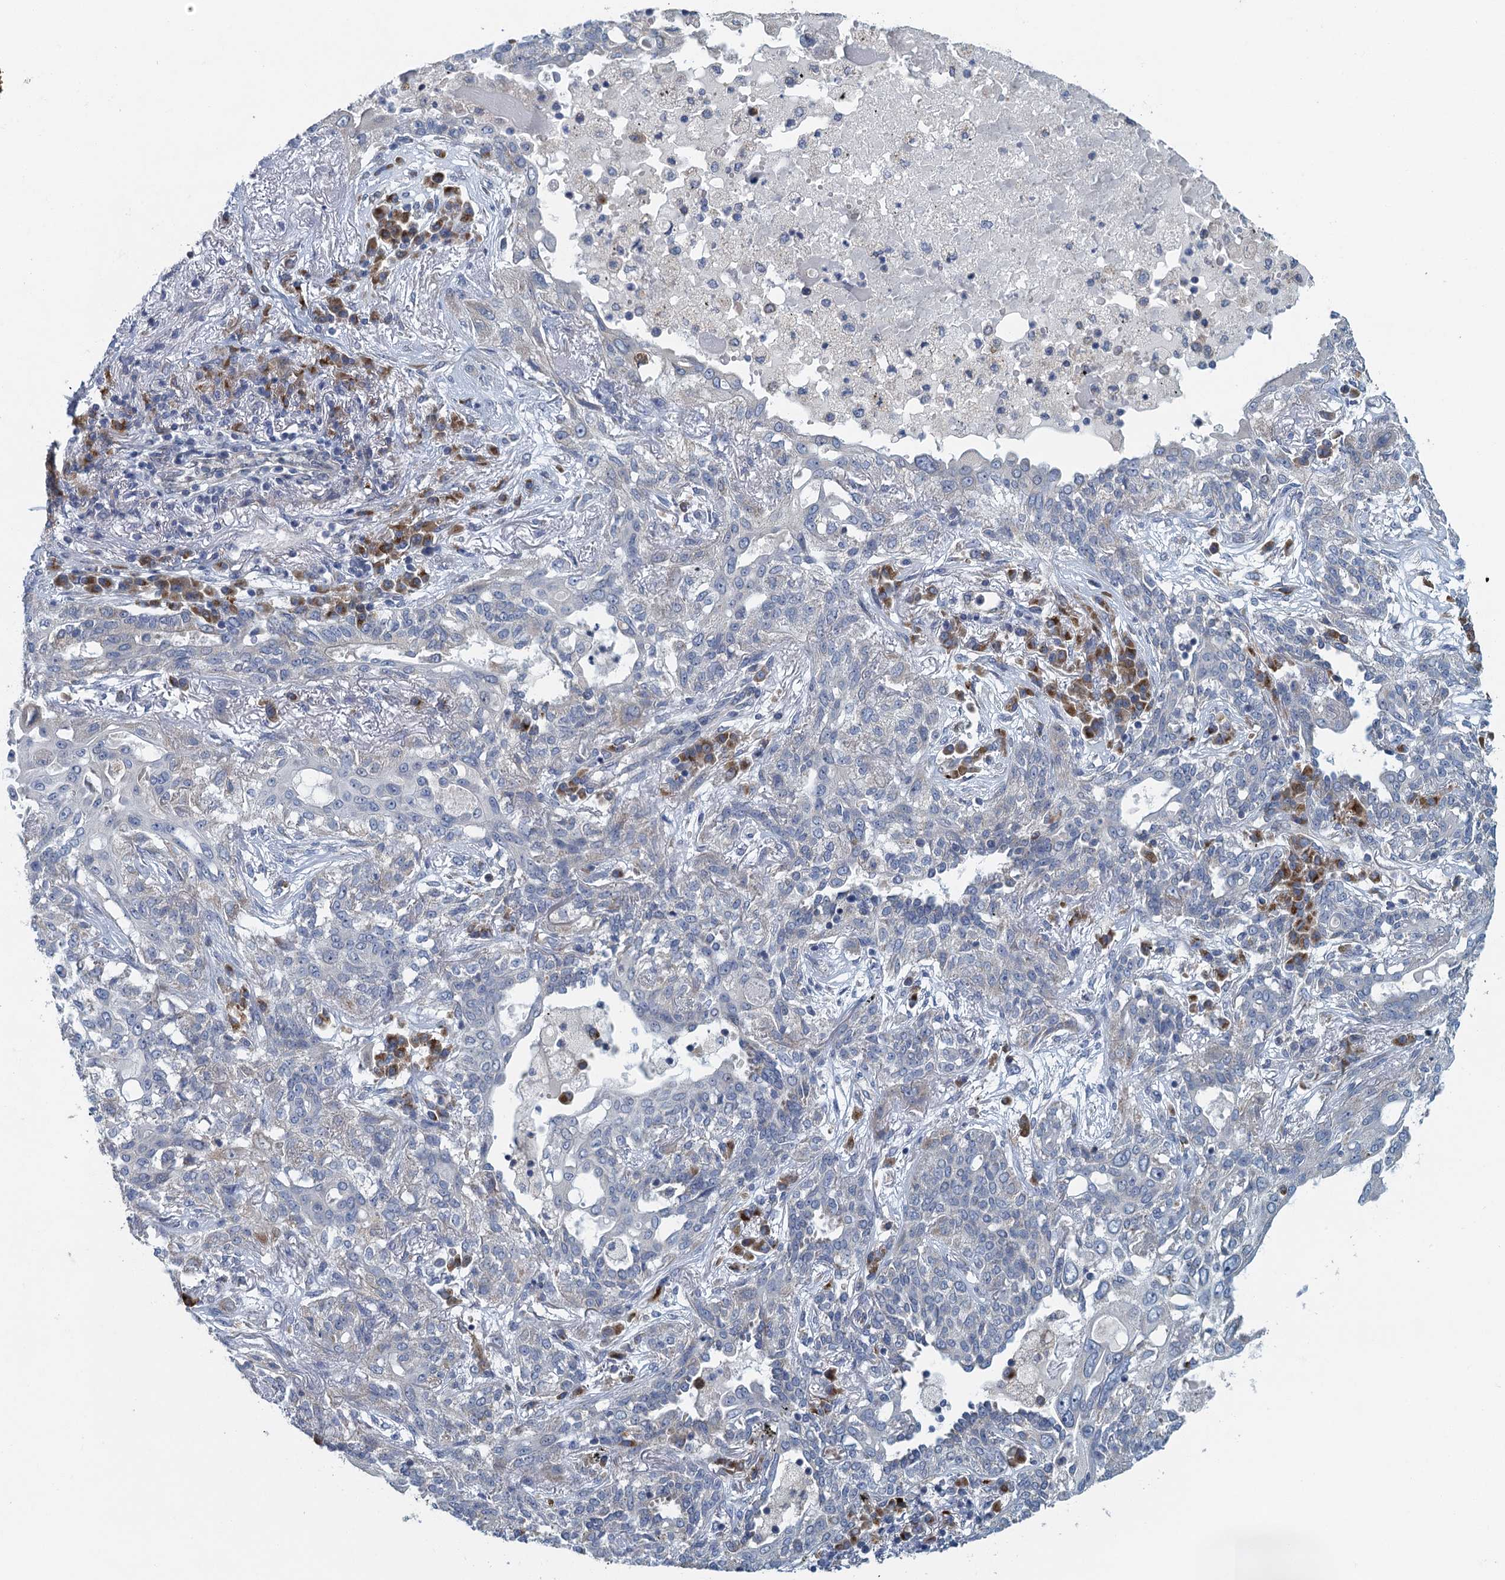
{"staining": {"intensity": "negative", "quantity": "none", "location": "none"}, "tissue": "lung cancer", "cell_type": "Tumor cells", "image_type": "cancer", "snomed": [{"axis": "morphology", "description": "Squamous cell carcinoma, NOS"}, {"axis": "topography", "description": "Lung"}], "caption": "An image of squamous cell carcinoma (lung) stained for a protein displays no brown staining in tumor cells. (DAB immunohistochemistry, high magnification).", "gene": "ALG2", "patient": {"sex": "female", "age": 70}}